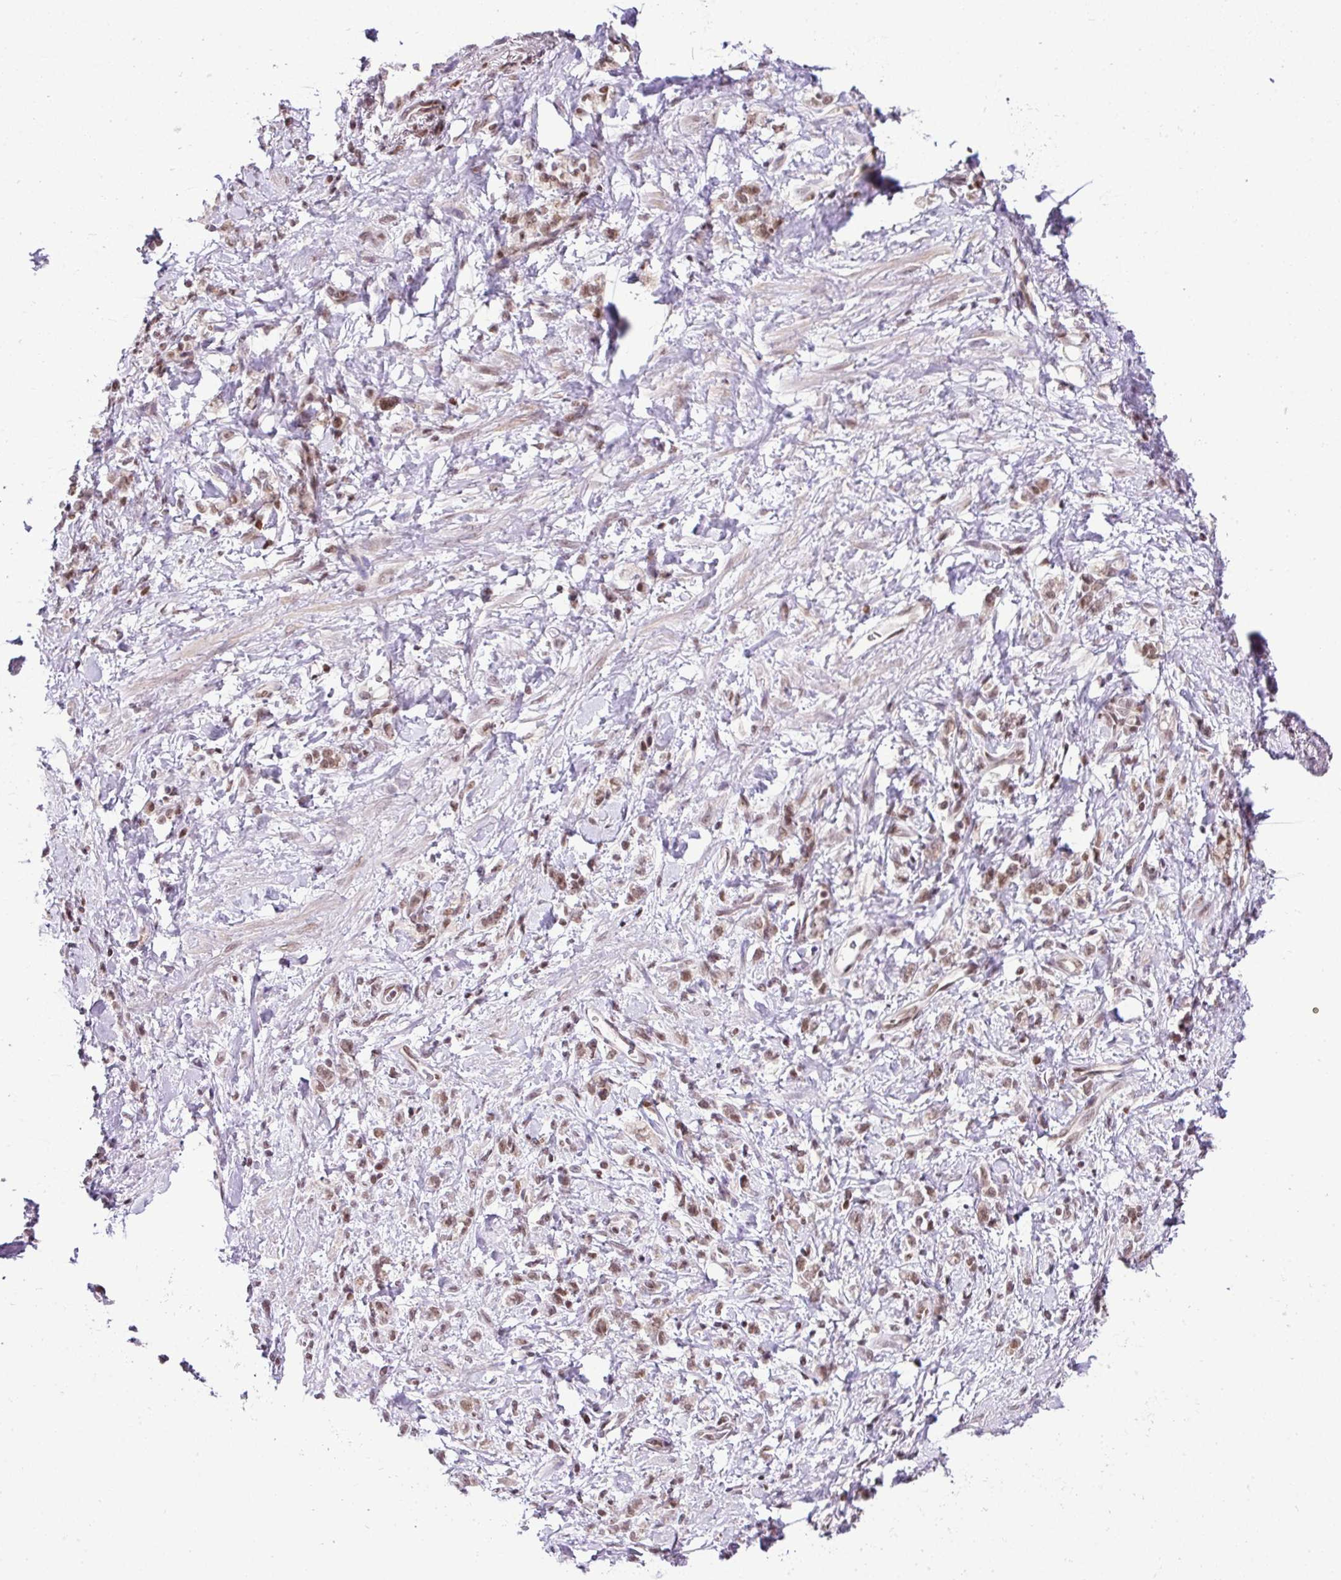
{"staining": {"intensity": "moderate", "quantity": ">75%", "location": "nuclear"}, "tissue": "stomach cancer", "cell_type": "Tumor cells", "image_type": "cancer", "snomed": [{"axis": "morphology", "description": "Adenocarcinoma, NOS"}, {"axis": "topography", "description": "Stomach"}], "caption": "The image displays a brown stain indicating the presence of a protein in the nuclear of tumor cells in stomach adenocarcinoma.", "gene": "PGAP4", "patient": {"sex": "male", "age": 77}}